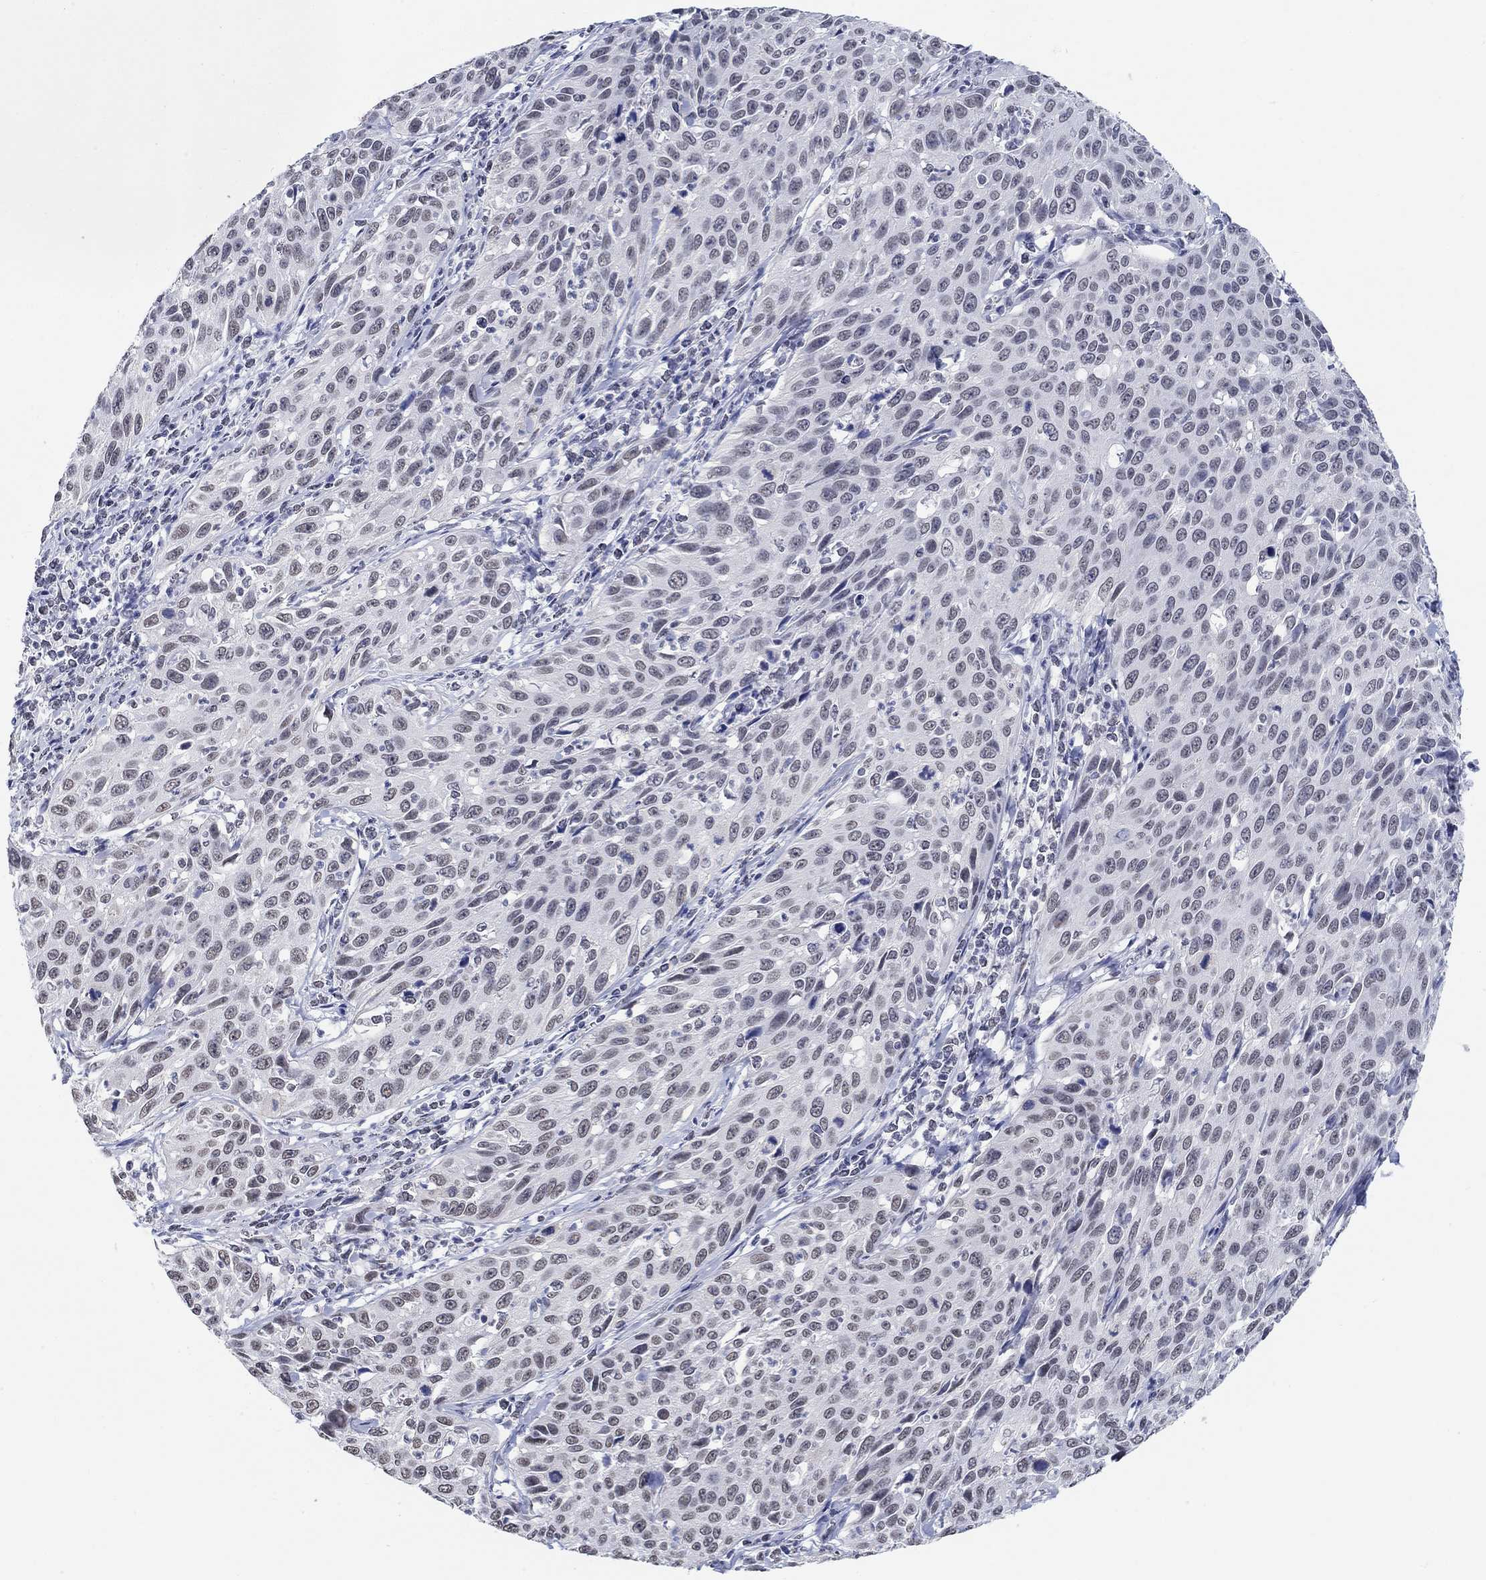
{"staining": {"intensity": "negative", "quantity": "none", "location": "none"}, "tissue": "cervical cancer", "cell_type": "Tumor cells", "image_type": "cancer", "snomed": [{"axis": "morphology", "description": "Squamous cell carcinoma, NOS"}, {"axis": "topography", "description": "Cervix"}], "caption": "Histopathology image shows no significant protein staining in tumor cells of cervical squamous cell carcinoma.", "gene": "ANKS1B", "patient": {"sex": "female", "age": 26}}